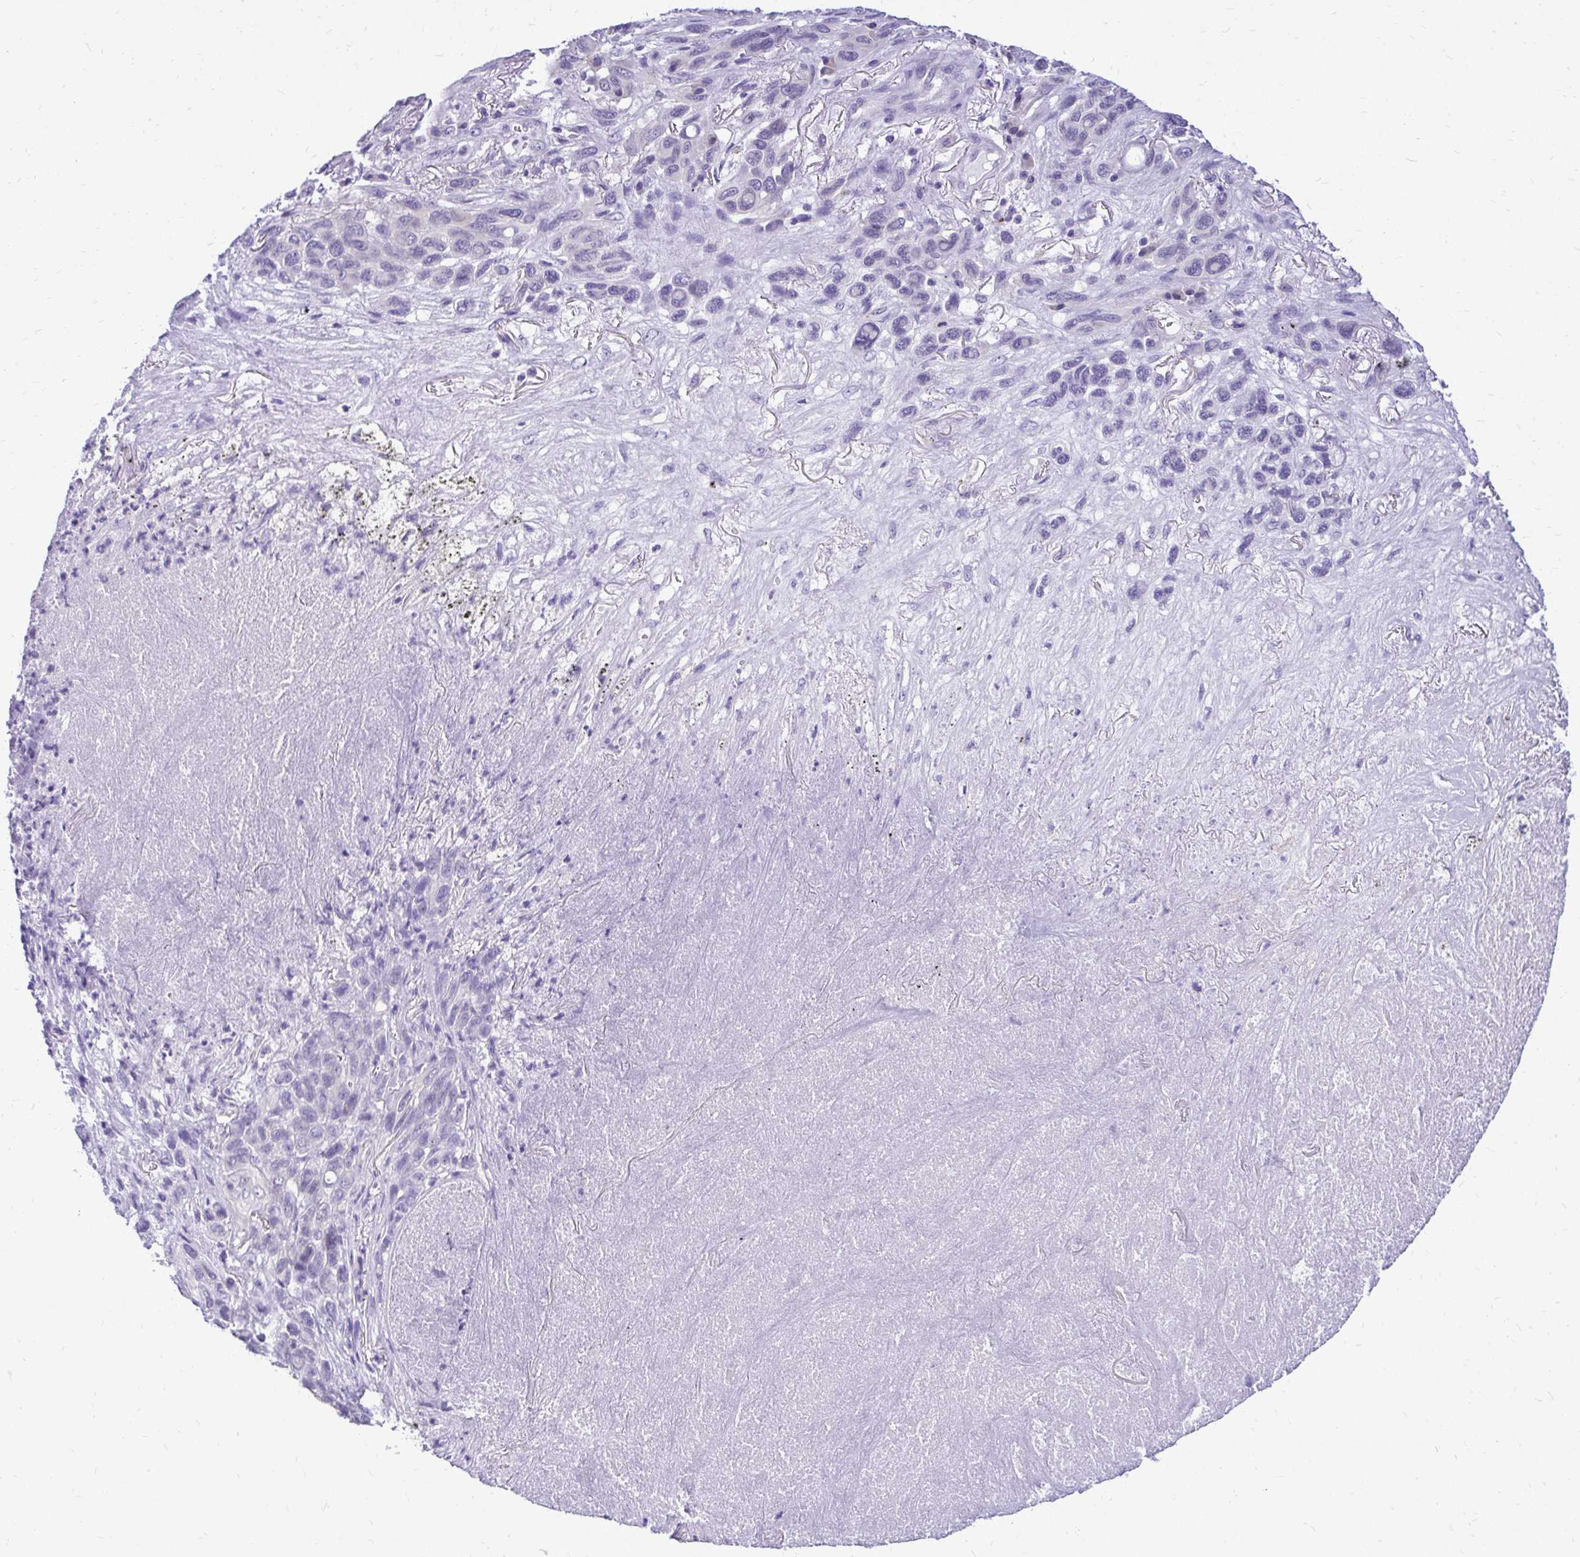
{"staining": {"intensity": "negative", "quantity": "none", "location": "none"}, "tissue": "melanoma", "cell_type": "Tumor cells", "image_type": "cancer", "snomed": [{"axis": "morphology", "description": "Malignant melanoma, Metastatic site"}, {"axis": "topography", "description": "Lung"}], "caption": "Immunohistochemistry (IHC) histopathology image of neoplastic tissue: human malignant melanoma (metastatic site) stained with DAB (3,3'-diaminobenzidine) shows no significant protein expression in tumor cells.", "gene": "NIFK", "patient": {"sex": "male", "age": 48}}